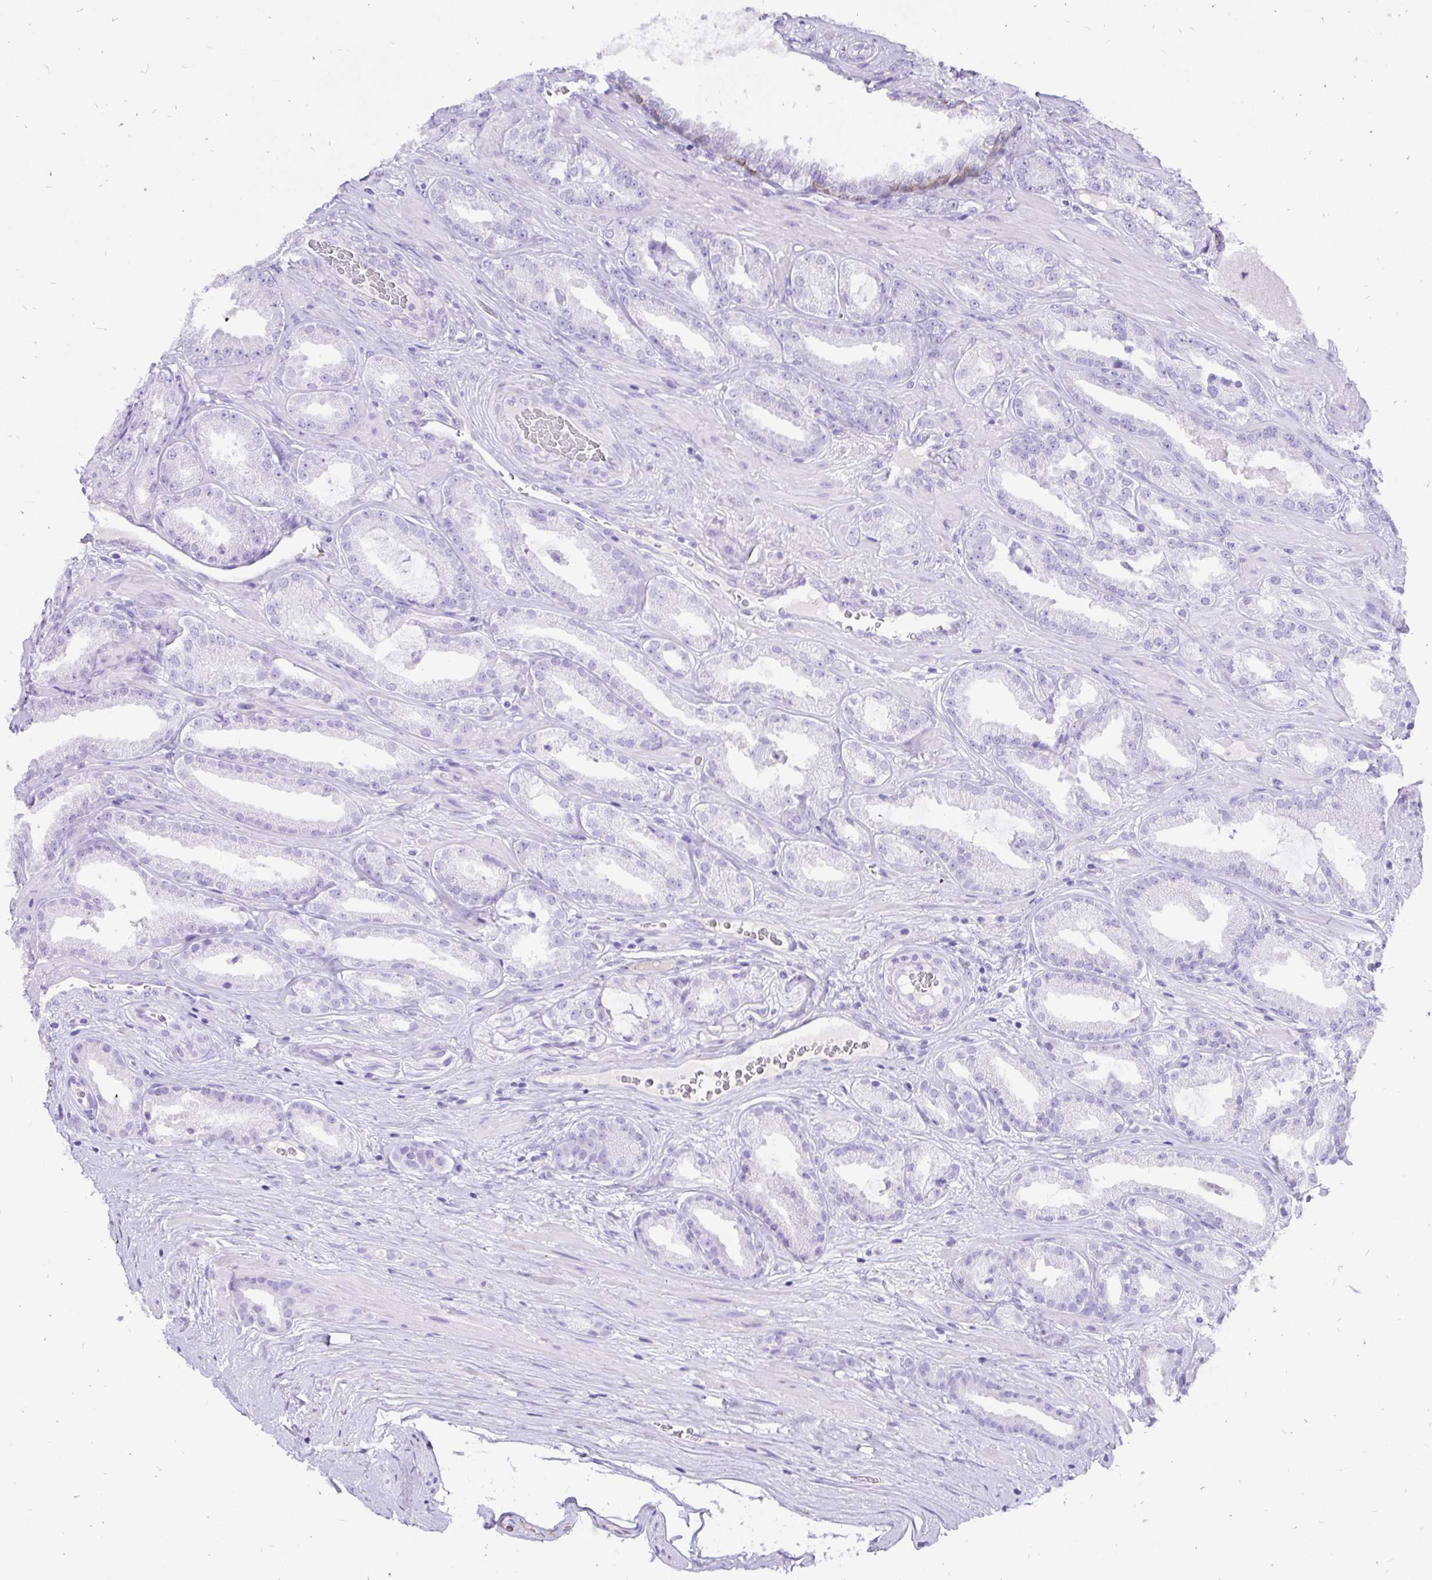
{"staining": {"intensity": "negative", "quantity": "none", "location": "none"}, "tissue": "prostate cancer", "cell_type": "Tumor cells", "image_type": "cancer", "snomed": [{"axis": "morphology", "description": "Adenocarcinoma, Low grade"}, {"axis": "topography", "description": "Prostate"}], "caption": "Human prostate cancer (adenocarcinoma (low-grade)) stained for a protein using immunohistochemistry (IHC) exhibits no positivity in tumor cells.", "gene": "KRT13", "patient": {"sex": "male", "age": 61}}